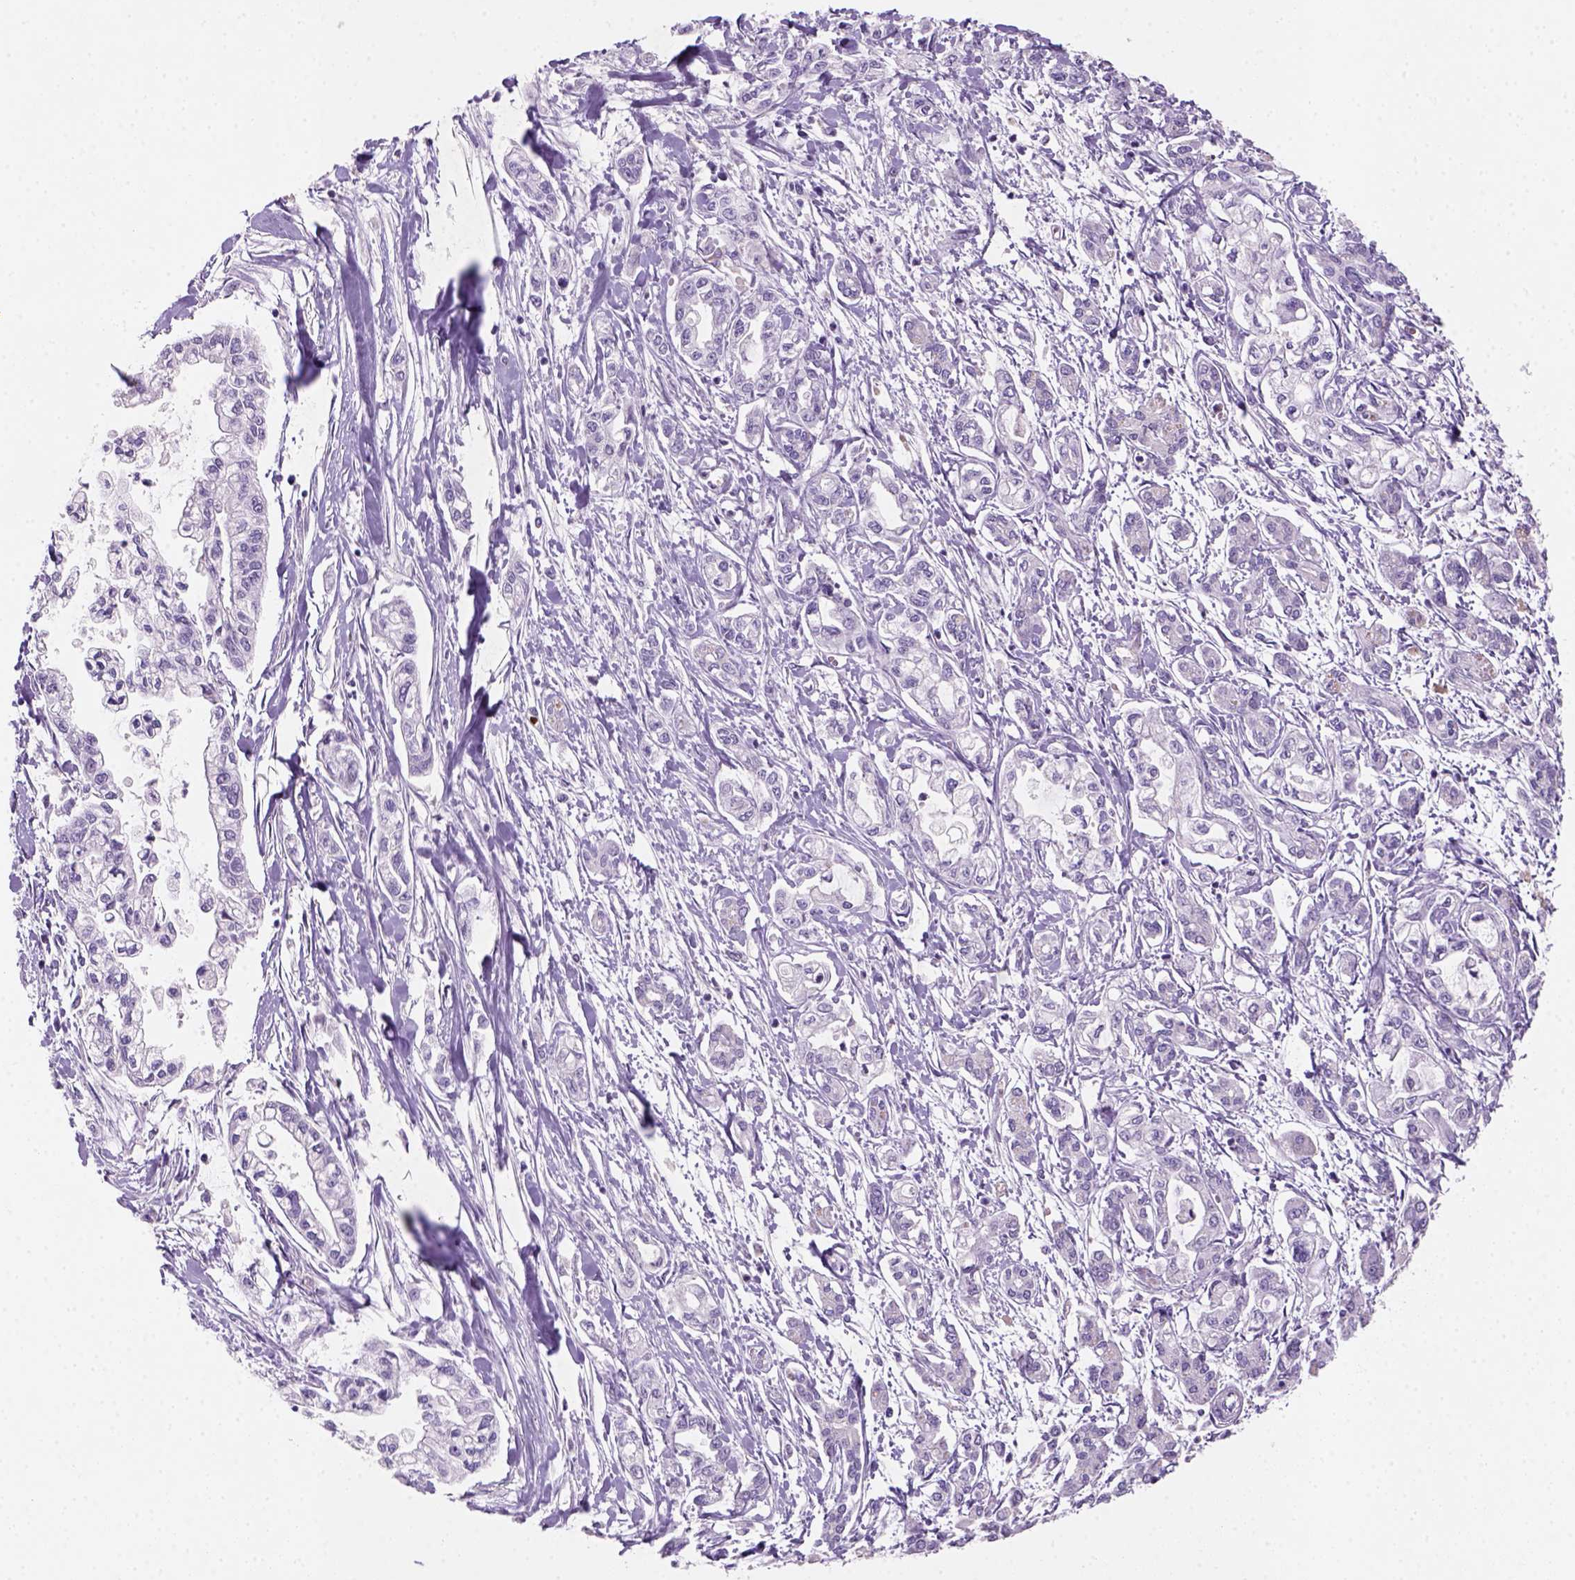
{"staining": {"intensity": "negative", "quantity": "none", "location": "none"}, "tissue": "pancreatic cancer", "cell_type": "Tumor cells", "image_type": "cancer", "snomed": [{"axis": "morphology", "description": "Adenocarcinoma, NOS"}, {"axis": "topography", "description": "Pancreas"}], "caption": "Immunohistochemical staining of pancreatic adenocarcinoma demonstrates no significant expression in tumor cells. (Stains: DAB (3,3'-diaminobenzidine) immunohistochemistry (IHC) with hematoxylin counter stain, Microscopy: brightfield microscopy at high magnification).", "gene": "ZMAT4", "patient": {"sex": "male", "age": 54}}